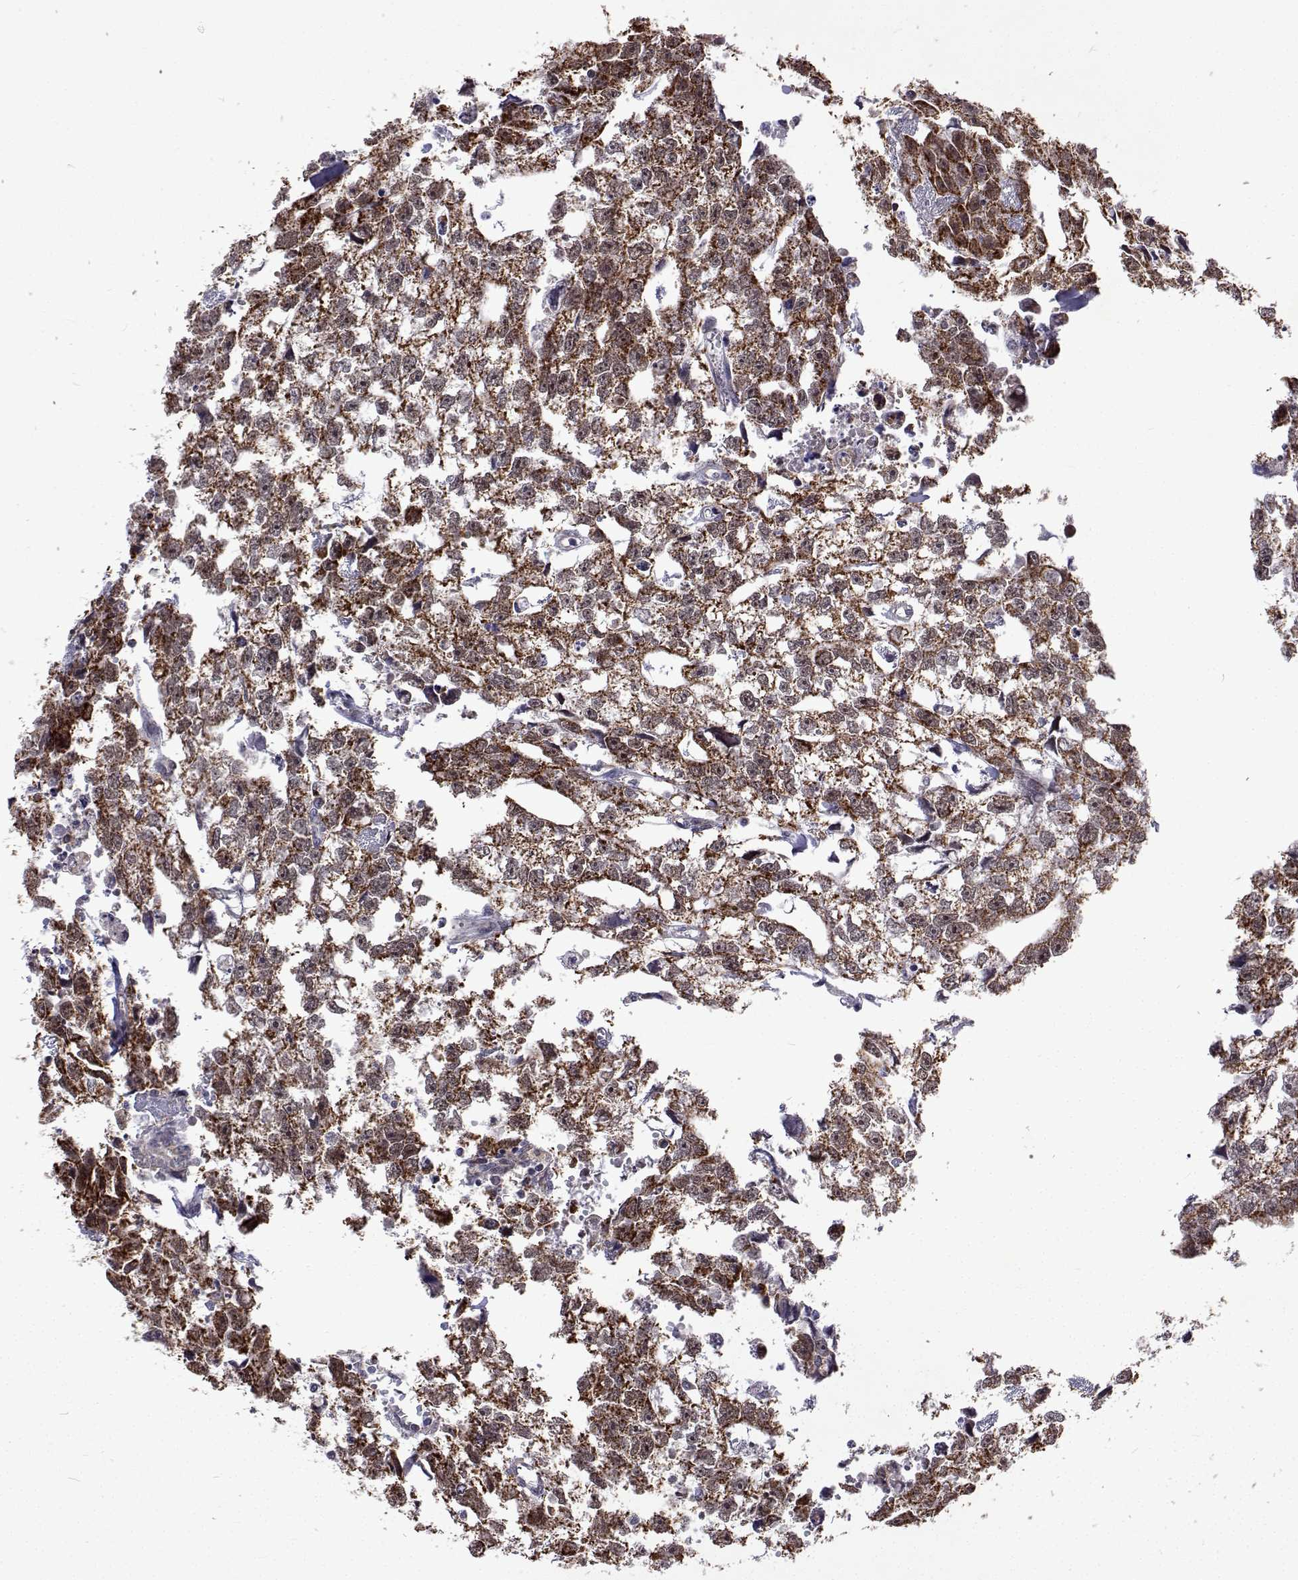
{"staining": {"intensity": "moderate", "quantity": ">75%", "location": "cytoplasmic/membranous"}, "tissue": "testis cancer", "cell_type": "Tumor cells", "image_type": "cancer", "snomed": [{"axis": "morphology", "description": "Carcinoma, Embryonal, NOS"}, {"axis": "morphology", "description": "Teratoma, malignant, NOS"}, {"axis": "topography", "description": "Testis"}], "caption": "Protein staining of testis cancer tissue reveals moderate cytoplasmic/membranous positivity in approximately >75% of tumor cells. The staining was performed using DAB to visualize the protein expression in brown, while the nuclei were stained in blue with hematoxylin (Magnification: 20x).", "gene": "DHTKD1", "patient": {"sex": "male", "age": 44}}